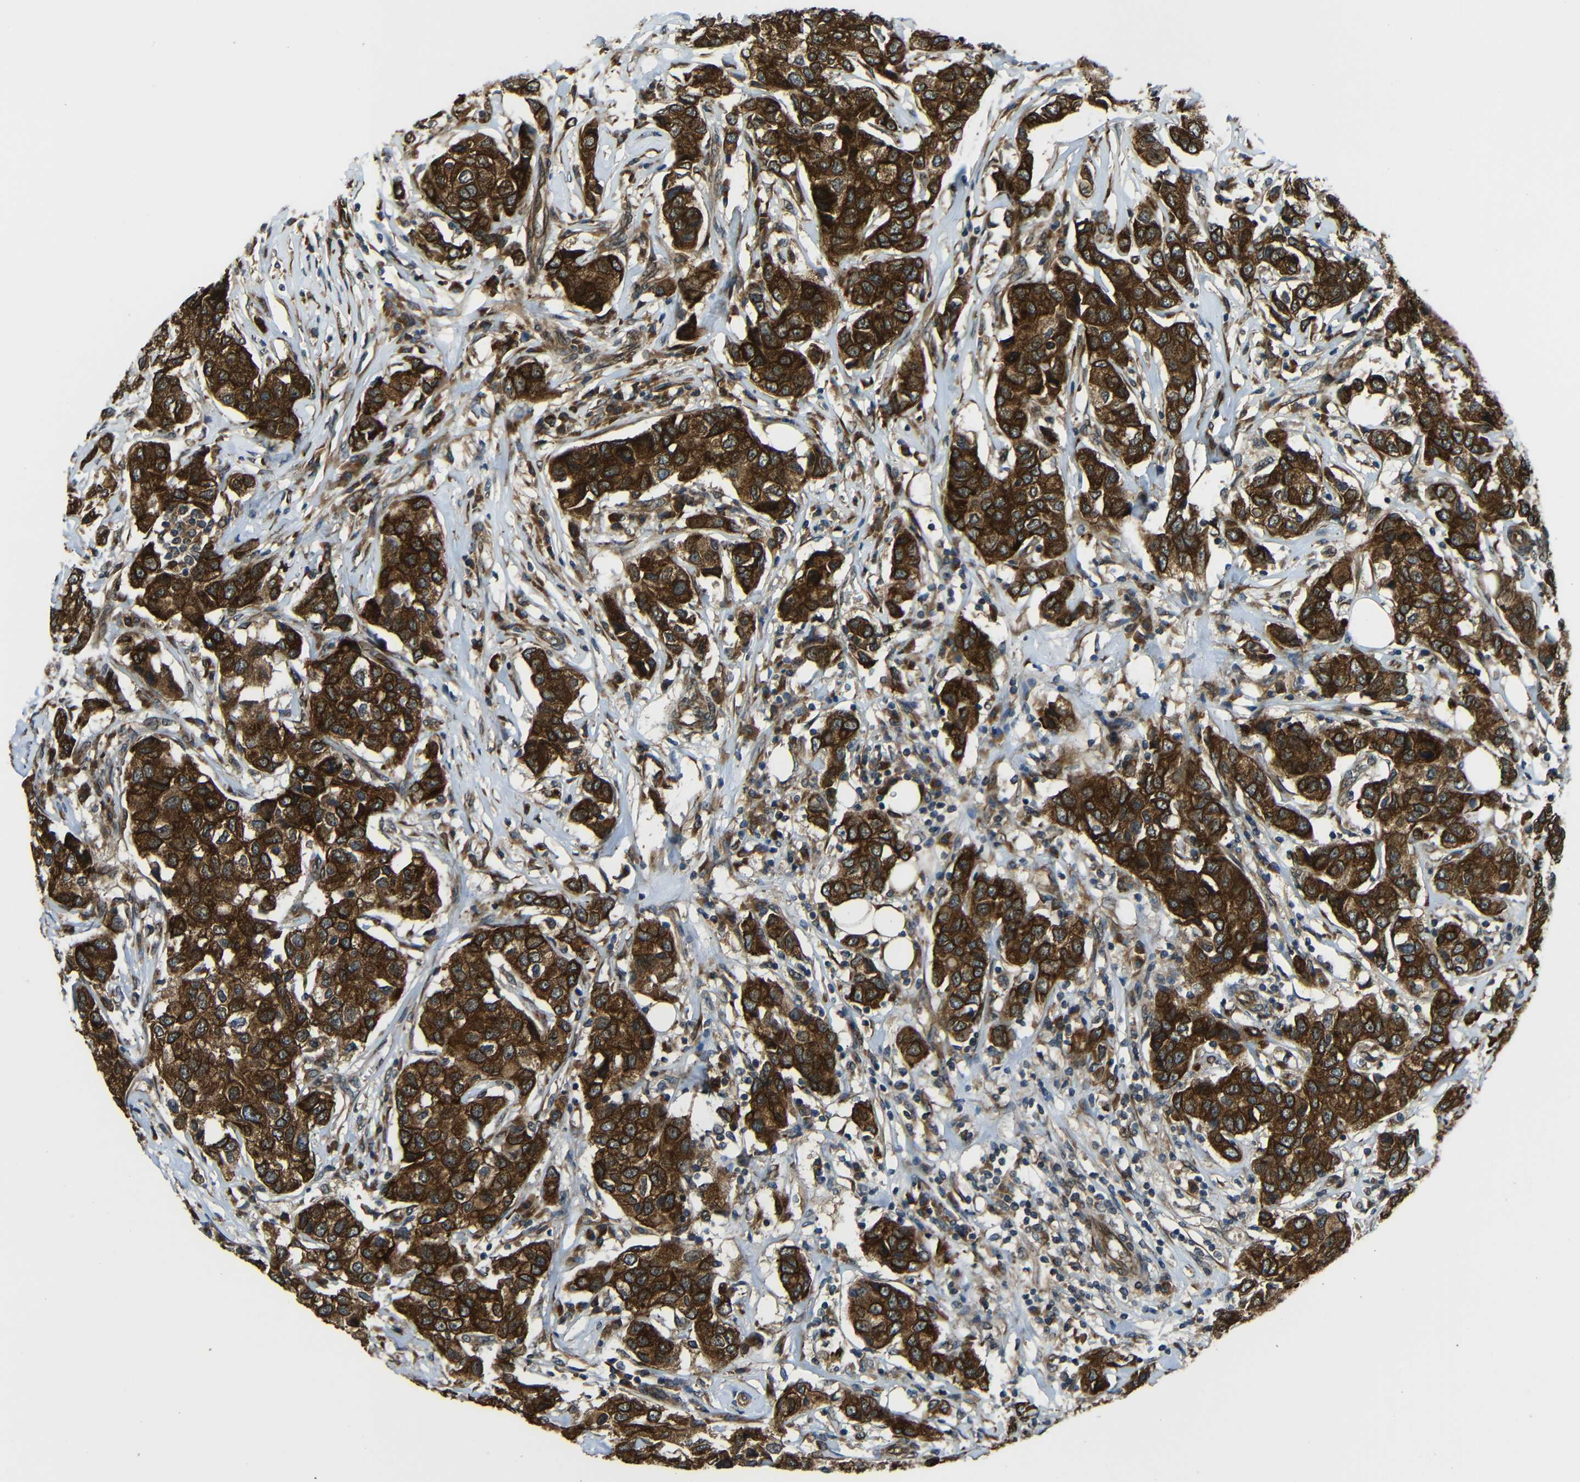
{"staining": {"intensity": "strong", "quantity": ">75%", "location": "cytoplasmic/membranous"}, "tissue": "breast cancer", "cell_type": "Tumor cells", "image_type": "cancer", "snomed": [{"axis": "morphology", "description": "Duct carcinoma"}, {"axis": "topography", "description": "Breast"}], "caption": "A micrograph of human breast cancer stained for a protein shows strong cytoplasmic/membranous brown staining in tumor cells. The staining was performed using DAB, with brown indicating positive protein expression. Nuclei are stained blue with hematoxylin.", "gene": "VAPB", "patient": {"sex": "female", "age": 80}}